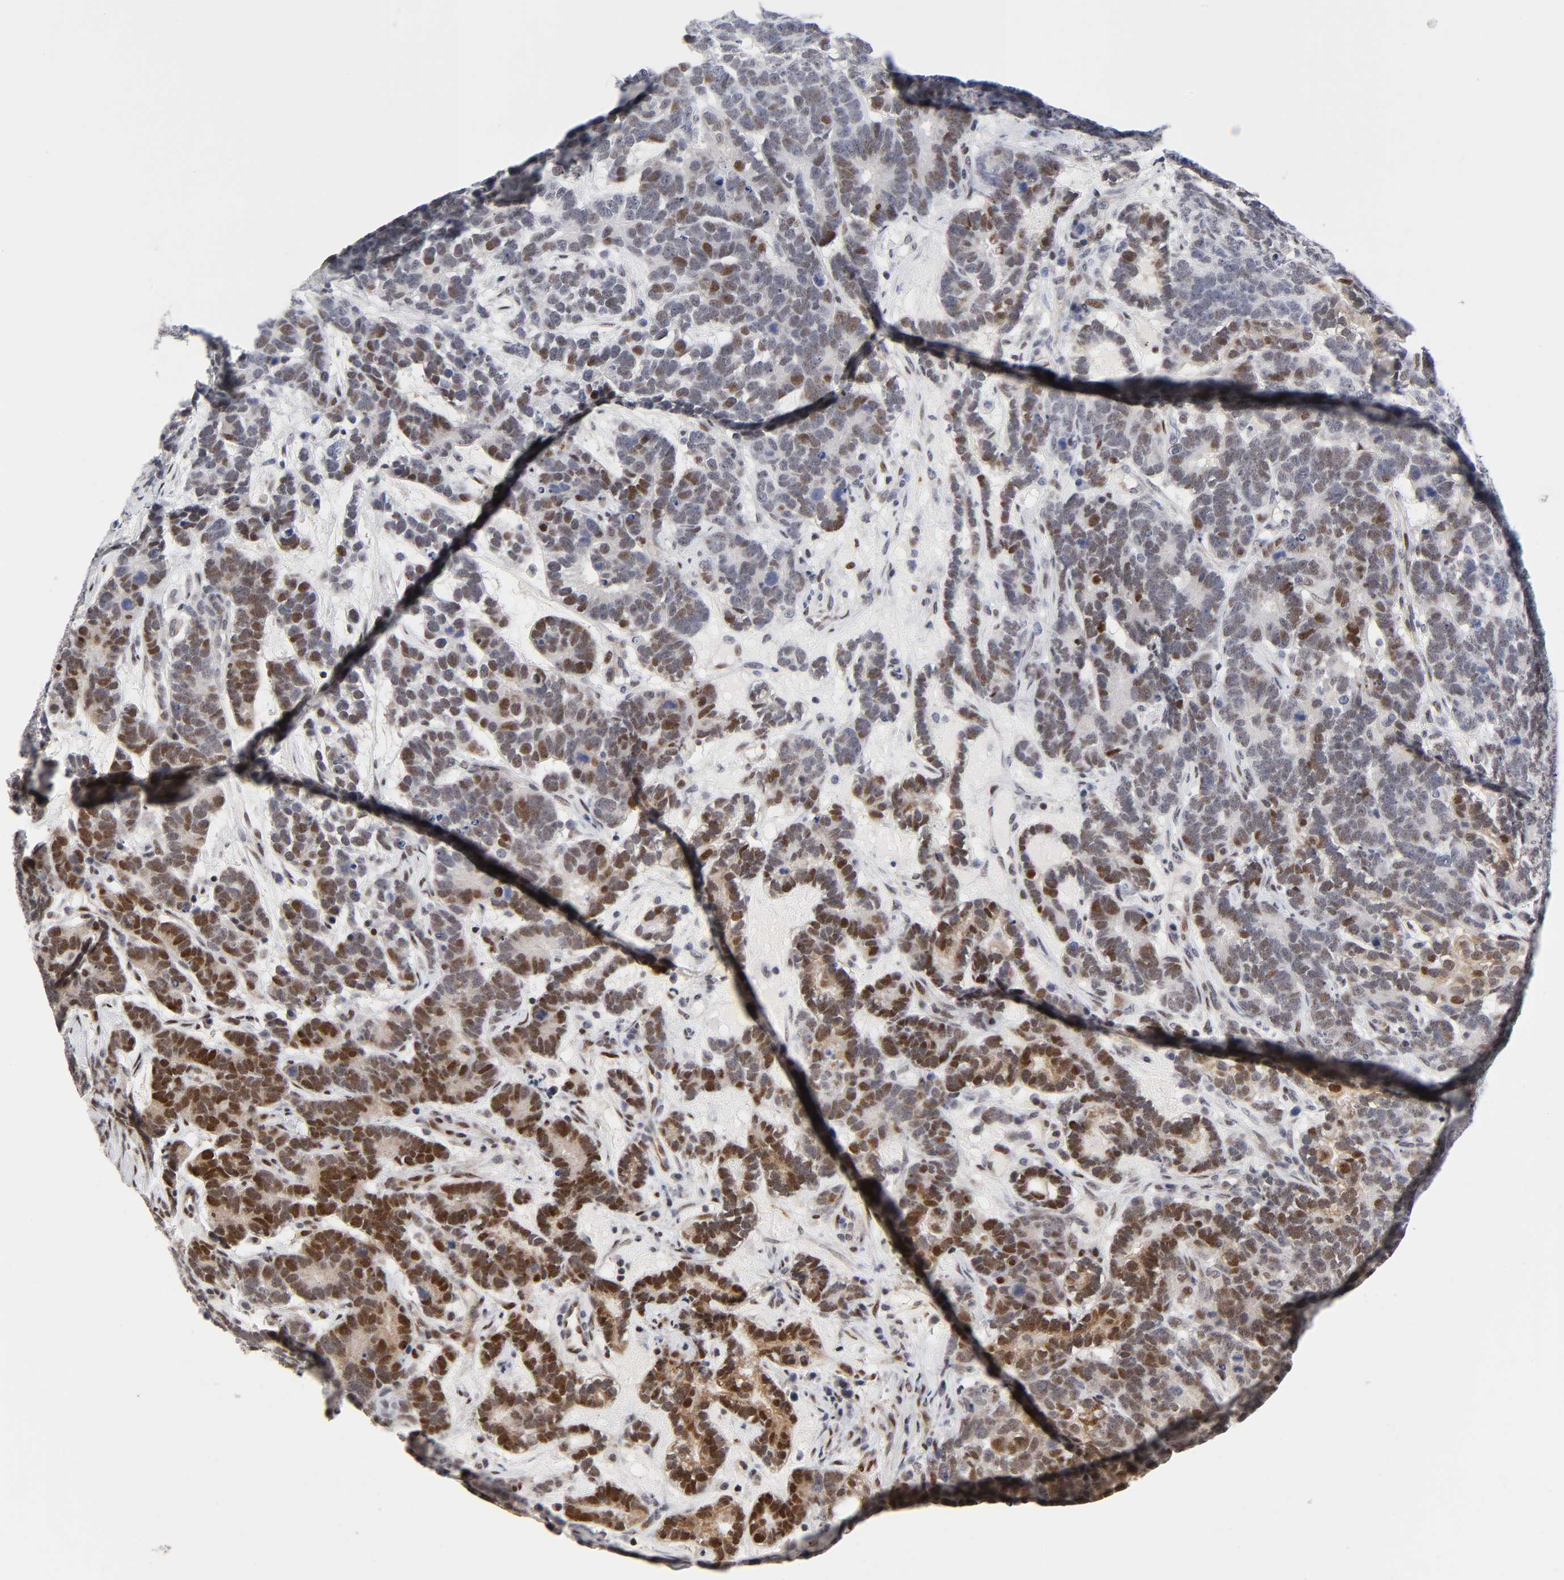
{"staining": {"intensity": "strong", "quantity": "25%-75%", "location": "nuclear"}, "tissue": "testis cancer", "cell_type": "Tumor cells", "image_type": "cancer", "snomed": [{"axis": "morphology", "description": "Carcinoma, Embryonal, NOS"}, {"axis": "topography", "description": "Testis"}], "caption": "Testis cancer stained with a protein marker displays strong staining in tumor cells.", "gene": "STK38", "patient": {"sex": "male", "age": 26}}